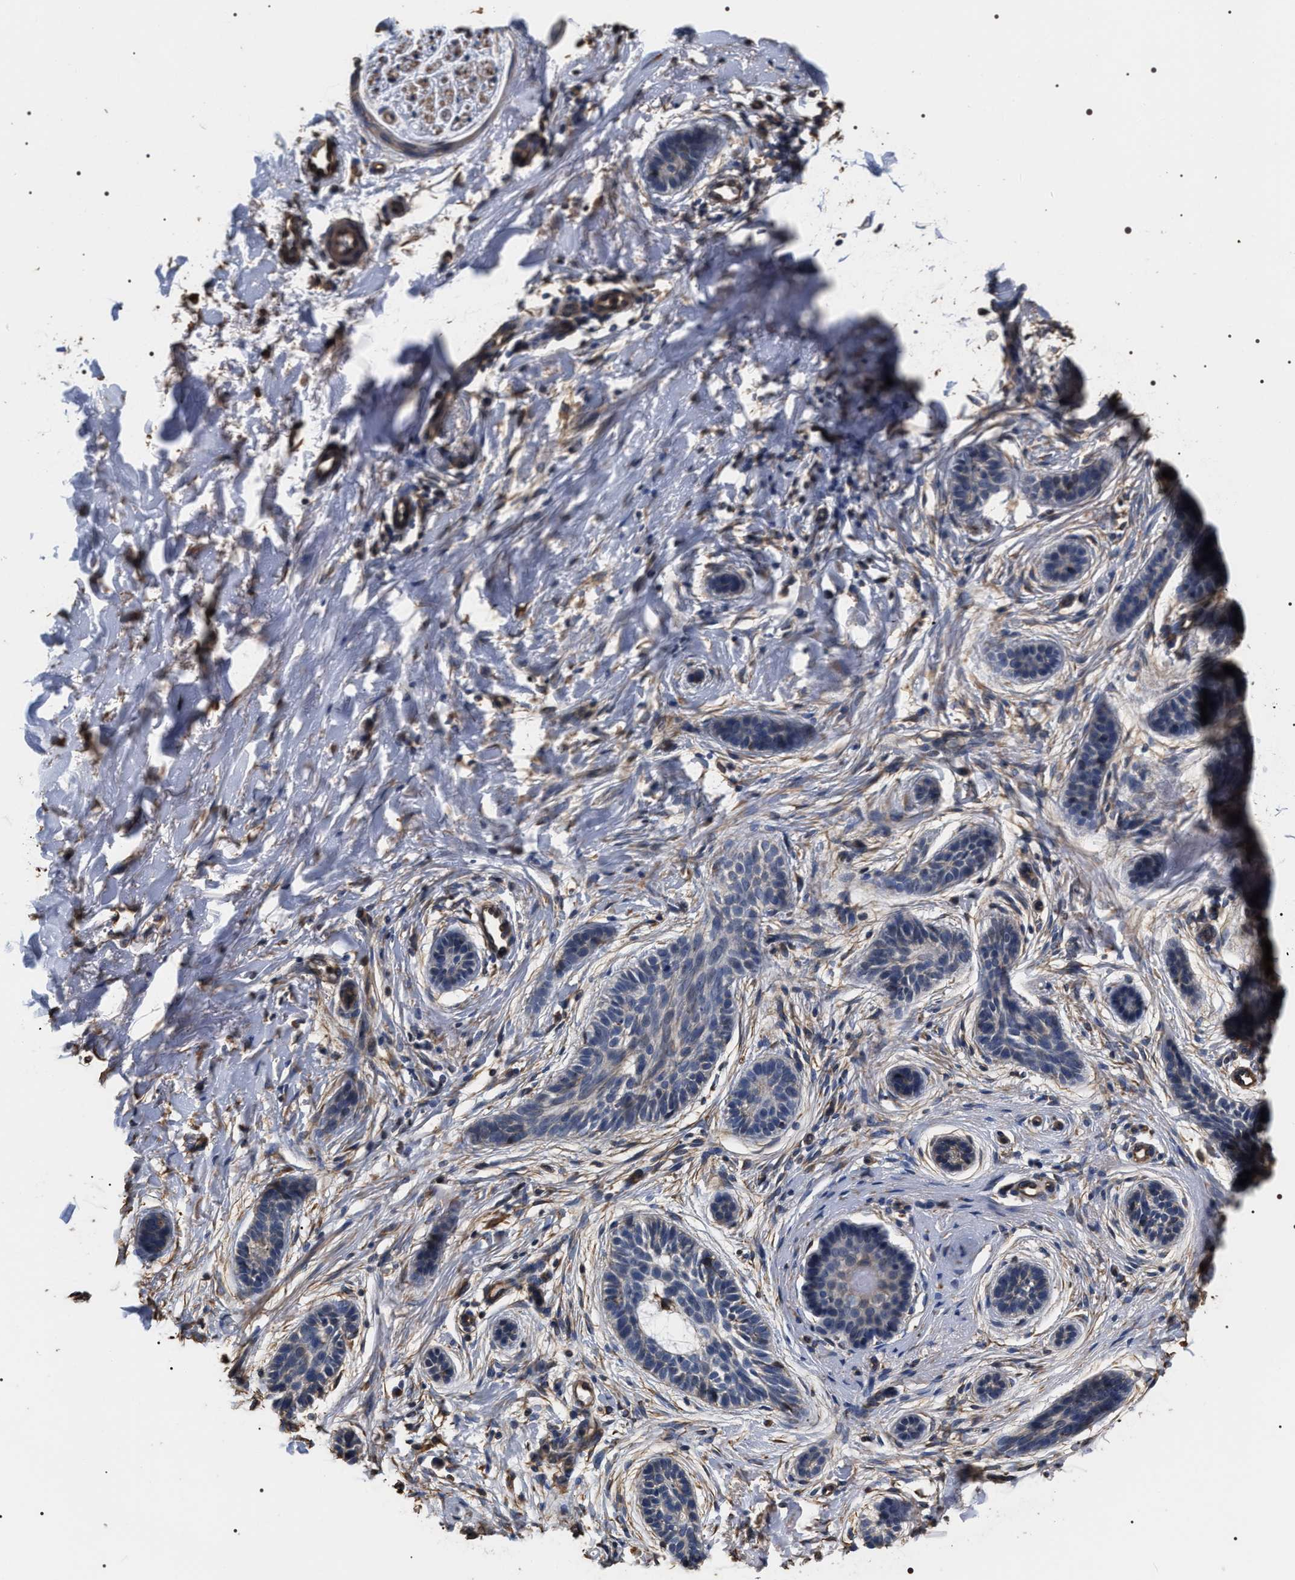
{"staining": {"intensity": "weak", "quantity": "<25%", "location": "cytoplasmic/membranous"}, "tissue": "skin cancer", "cell_type": "Tumor cells", "image_type": "cancer", "snomed": [{"axis": "morphology", "description": "Normal tissue, NOS"}, {"axis": "morphology", "description": "Basal cell carcinoma"}, {"axis": "topography", "description": "Skin"}], "caption": "Immunohistochemistry of basal cell carcinoma (skin) shows no expression in tumor cells. (DAB (3,3'-diaminobenzidine) IHC, high magnification).", "gene": "TSPAN33", "patient": {"sex": "male", "age": 63}}